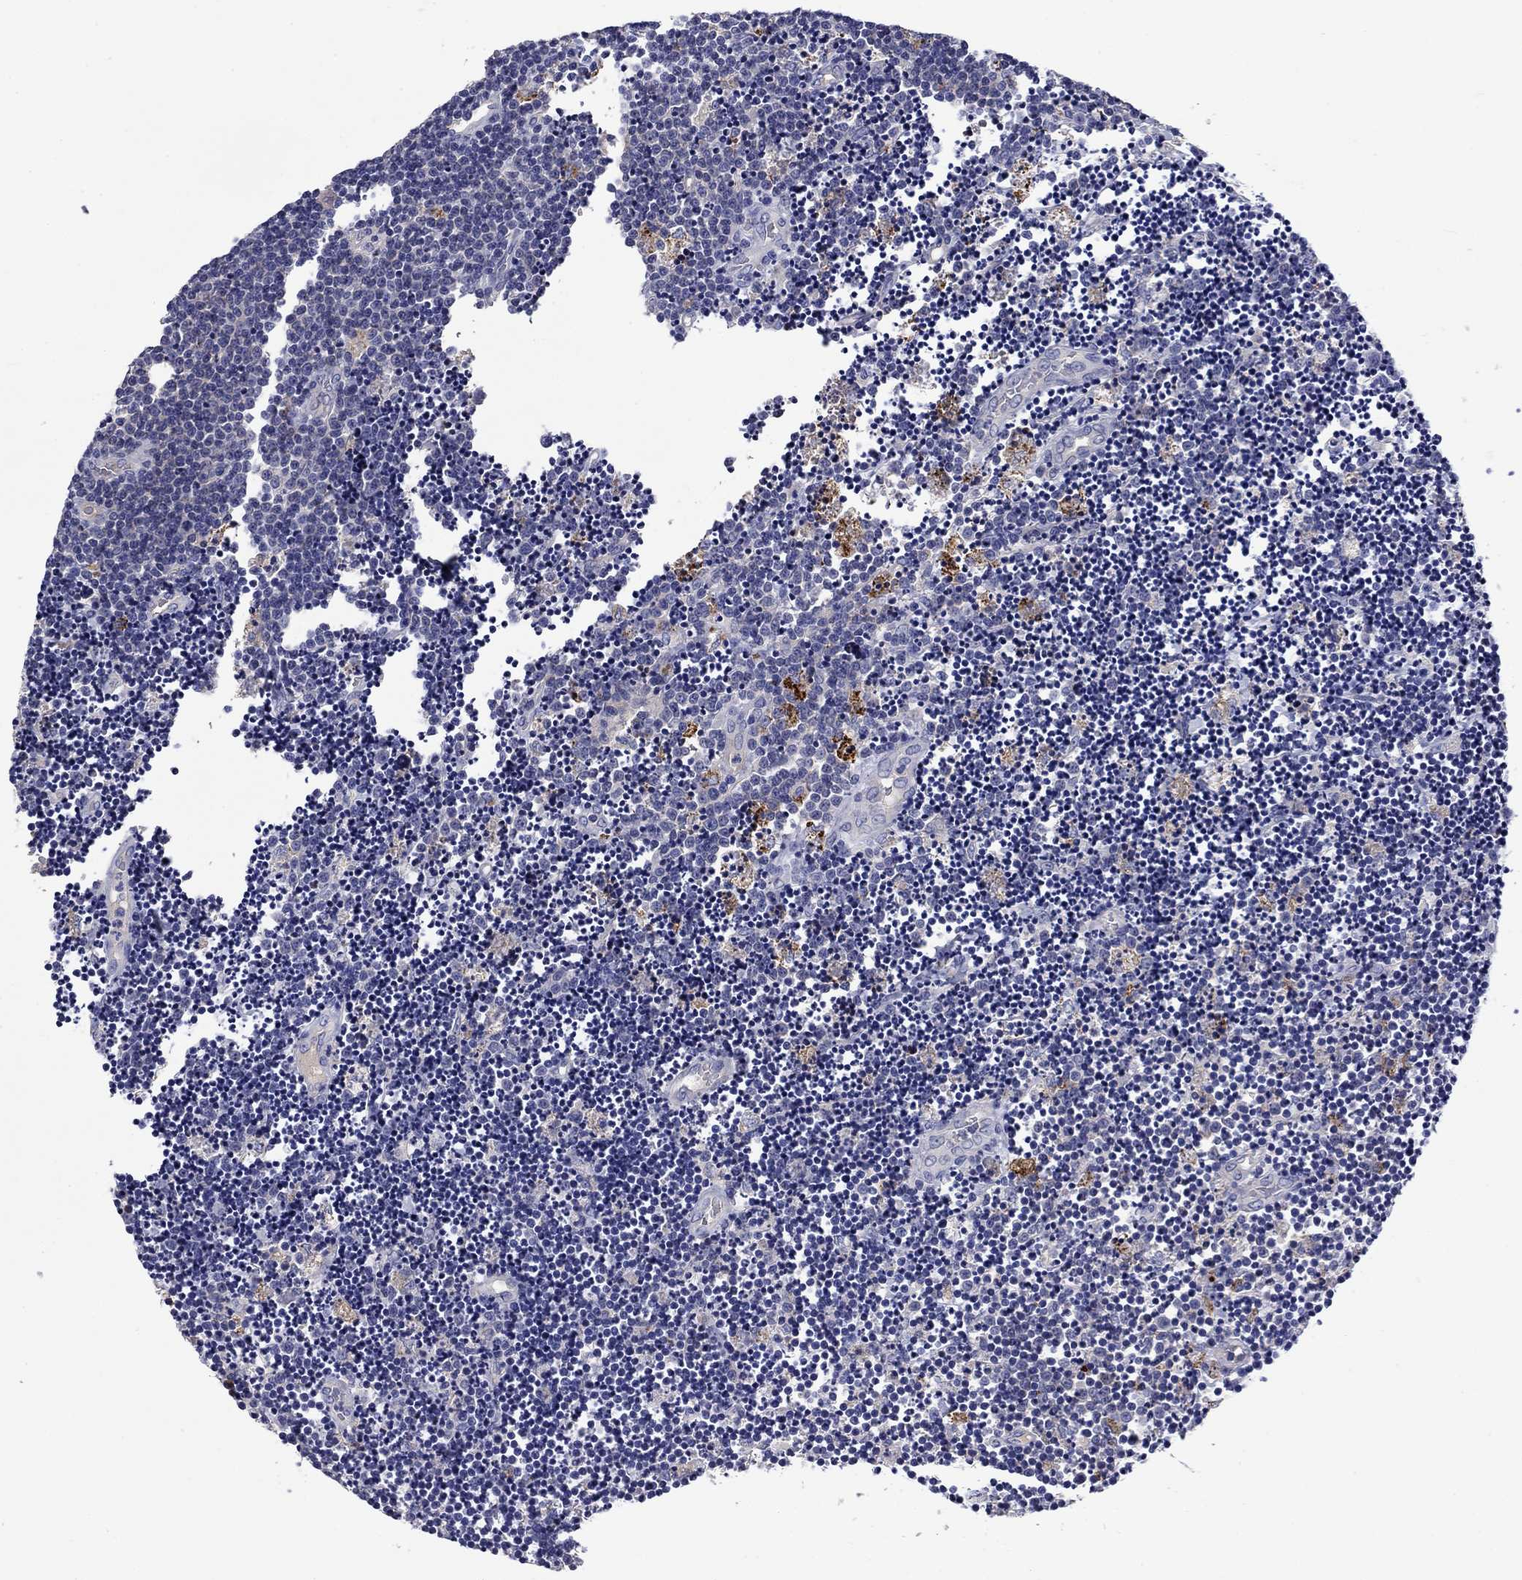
{"staining": {"intensity": "negative", "quantity": "none", "location": "none"}, "tissue": "lymphoma", "cell_type": "Tumor cells", "image_type": "cancer", "snomed": [{"axis": "morphology", "description": "Malignant lymphoma, non-Hodgkin's type, Low grade"}, {"axis": "topography", "description": "Brain"}], "caption": "High power microscopy micrograph of an immunohistochemistry photomicrograph of lymphoma, revealing no significant positivity in tumor cells.", "gene": "CNDP1", "patient": {"sex": "female", "age": 66}}